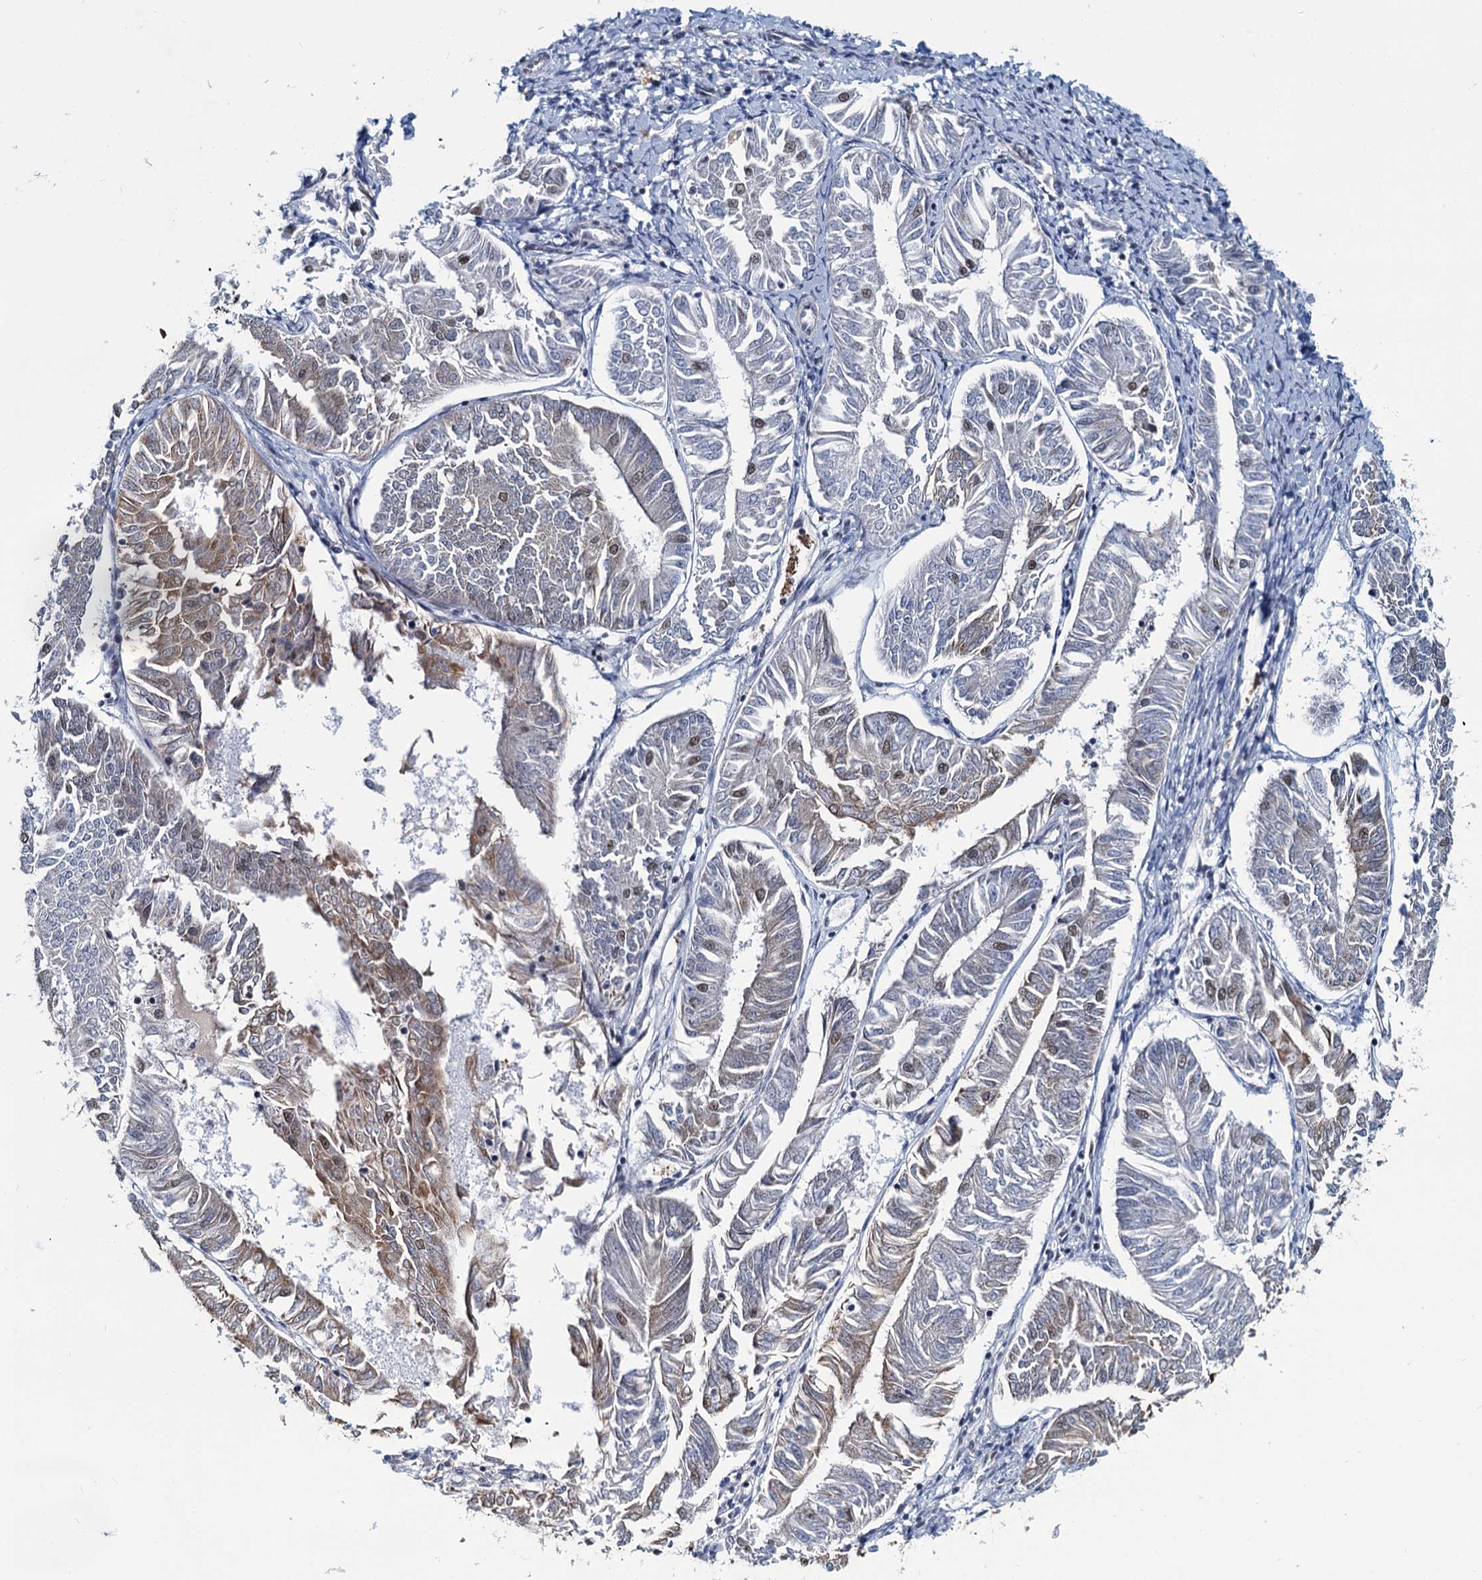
{"staining": {"intensity": "weak", "quantity": "<25%", "location": "cytoplasmic/membranous,nuclear"}, "tissue": "endometrial cancer", "cell_type": "Tumor cells", "image_type": "cancer", "snomed": [{"axis": "morphology", "description": "Adenocarcinoma, NOS"}, {"axis": "topography", "description": "Endometrium"}], "caption": "The micrograph exhibits no staining of tumor cells in adenocarcinoma (endometrial).", "gene": "METTL14", "patient": {"sex": "female", "age": 58}}